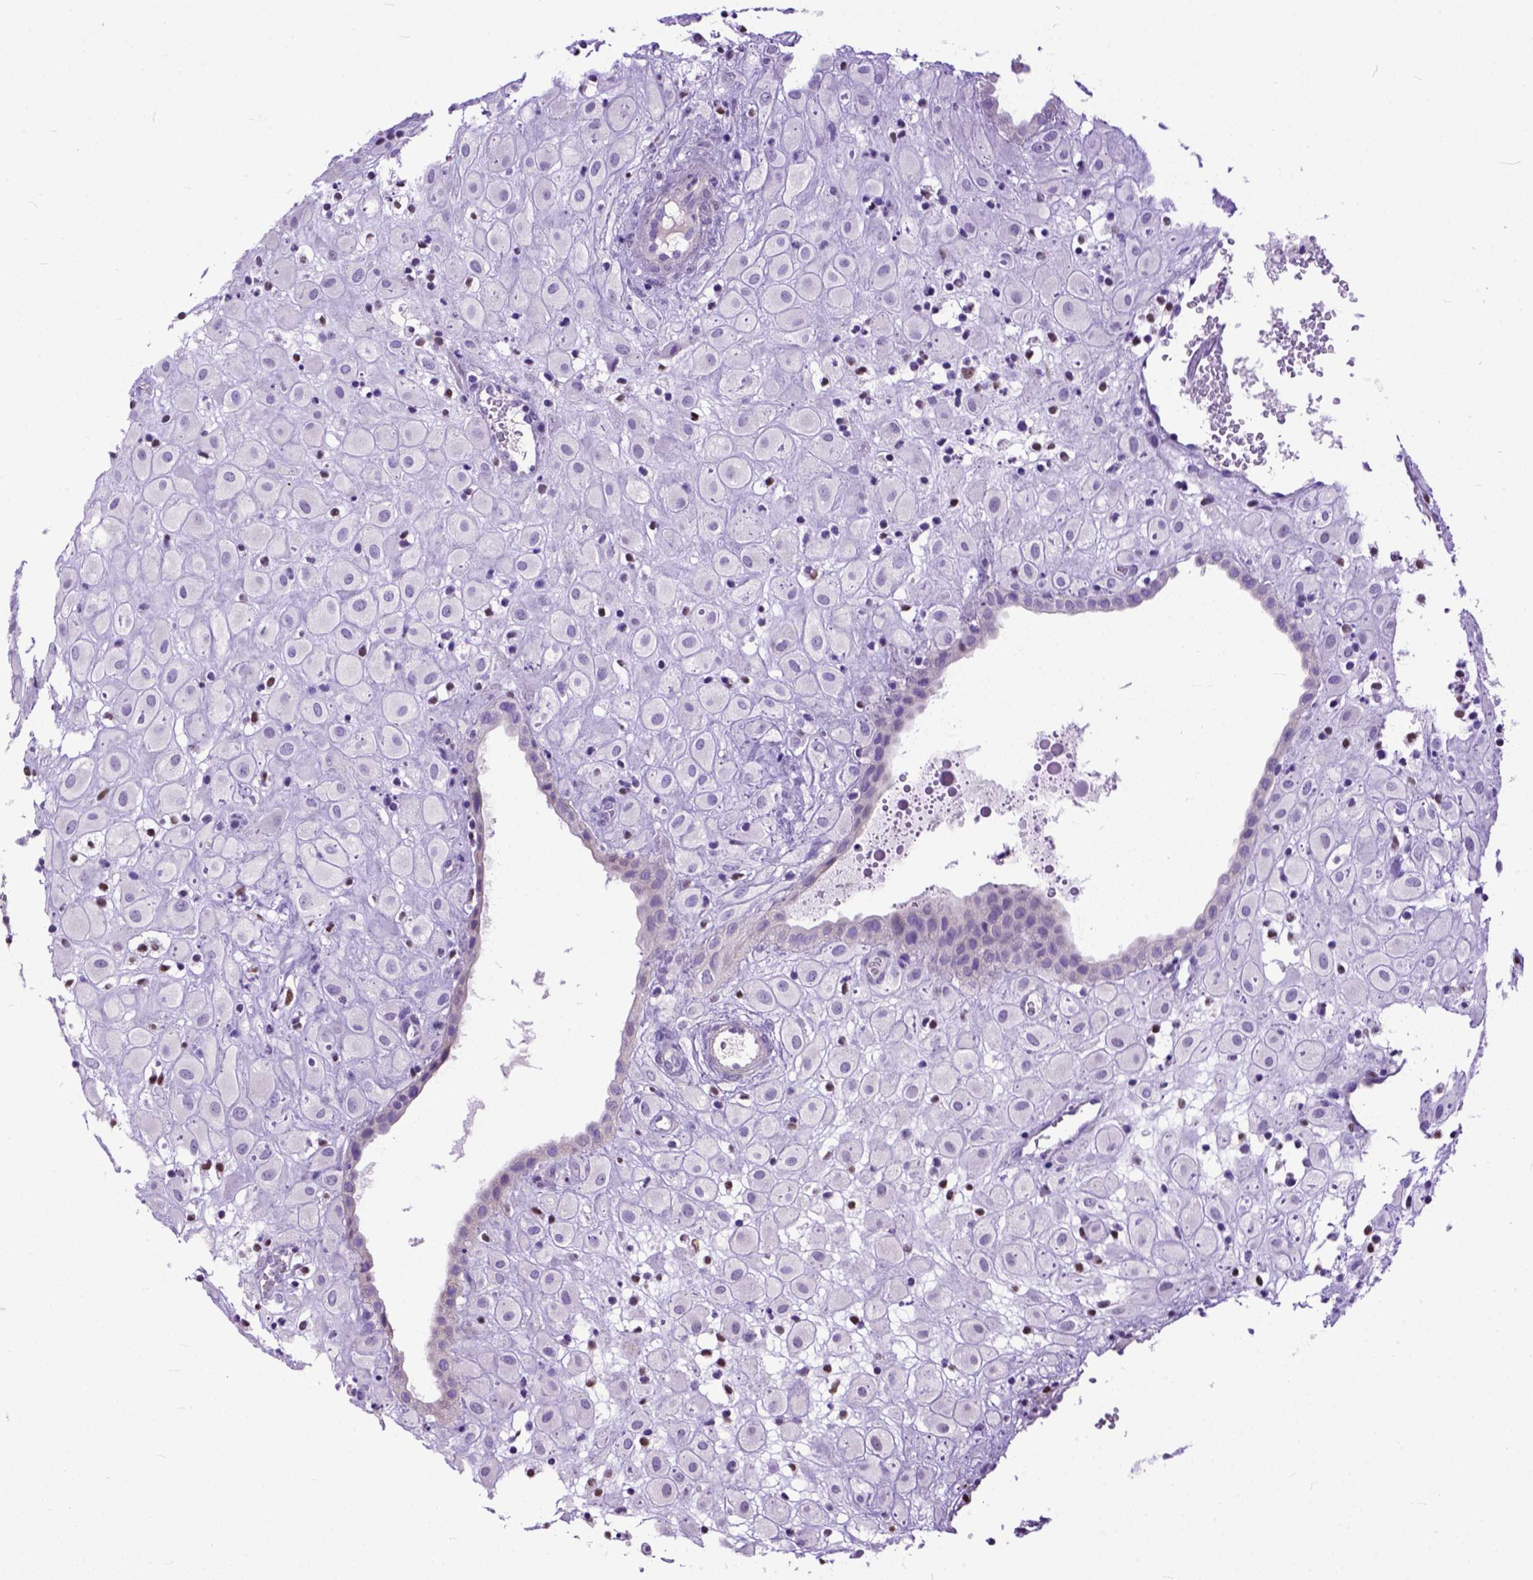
{"staining": {"intensity": "negative", "quantity": "none", "location": "none"}, "tissue": "placenta", "cell_type": "Decidual cells", "image_type": "normal", "snomed": [{"axis": "morphology", "description": "Normal tissue, NOS"}, {"axis": "topography", "description": "Placenta"}], "caption": "Decidual cells are negative for protein expression in unremarkable human placenta. Brightfield microscopy of immunohistochemistry (IHC) stained with DAB (brown) and hematoxylin (blue), captured at high magnification.", "gene": "CRB1", "patient": {"sex": "female", "age": 24}}